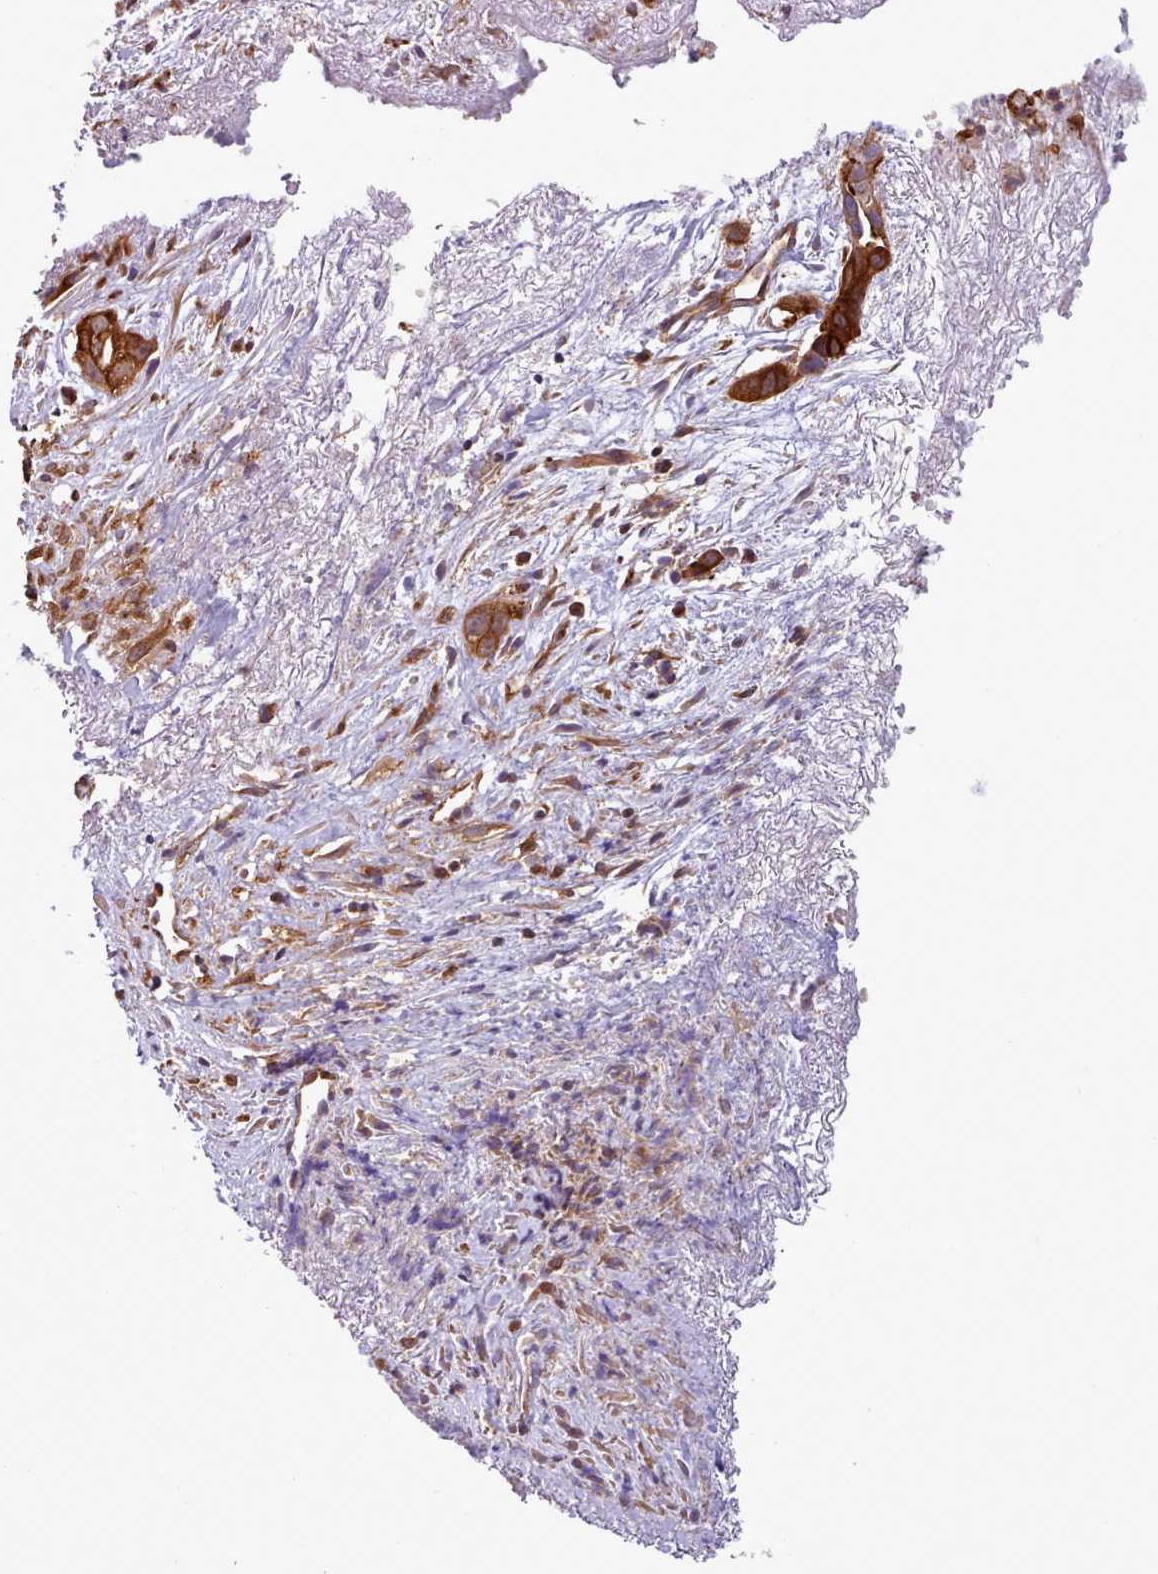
{"staining": {"intensity": "strong", "quantity": ">75%", "location": "cytoplasmic/membranous"}, "tissue": "liver cancer", "cell_type": "Tumor cells", "image_type": "cancer", "snomed": [{"axis": "morphology", "description": "Cholangiocarcinoma"}, {"axis": "topography", "description": "Liver"}], "caption": "The micrograph exhibits a brown stain indicating the presence of a protein in the cytoplasmic/membranous of tumor cells in cholangiocarcinoma (liver).", "gene": "CRYBG1", "patient": {"sex": "female", "age": 79}}